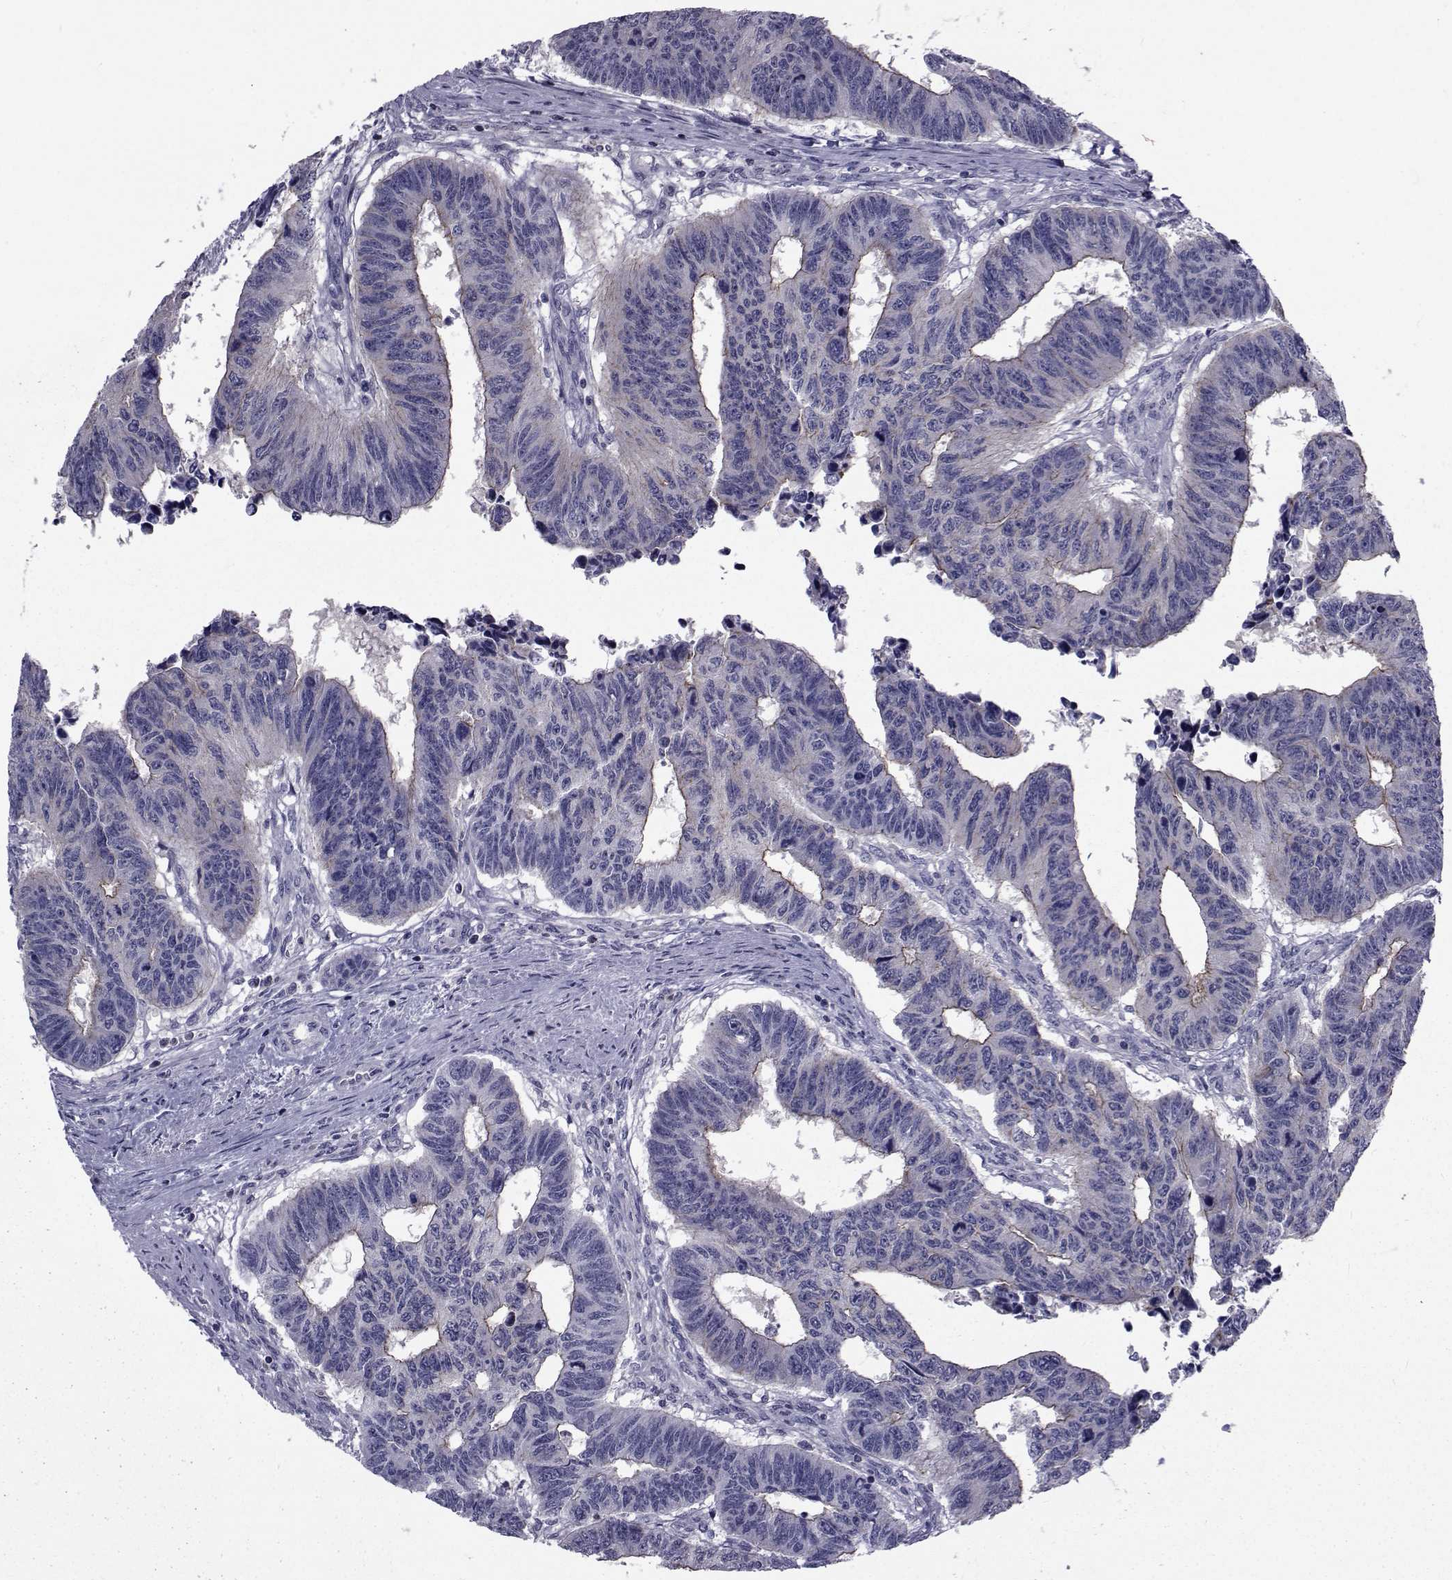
{"staining": {"intensity": "strong", "quantity": "<25%", "location": "cytoplasmic/membranous"}, "tissue": "colorectal cancer", "cell_type": "Tumor cells", "image_type": "cancer", "snomed": [{"axis": "morphology", "description": "Adenocarcinoma, NOS"}, {"axis": "topography", "description": "Rectum"}], "caption": "Immunohistochemical staining of colorectal cancer reveals medium levels of strong cytoplasmic/membranous protein positivity in about <25% of tumor cells. Using DAB (3,3'-diaminobenzidine) (brown) and hematoxylin (blue) stains, captured at high magnification using brightfield microscopy.", "gene": "SLC30A10", "patient": {"sex": "female", "age": 85}}